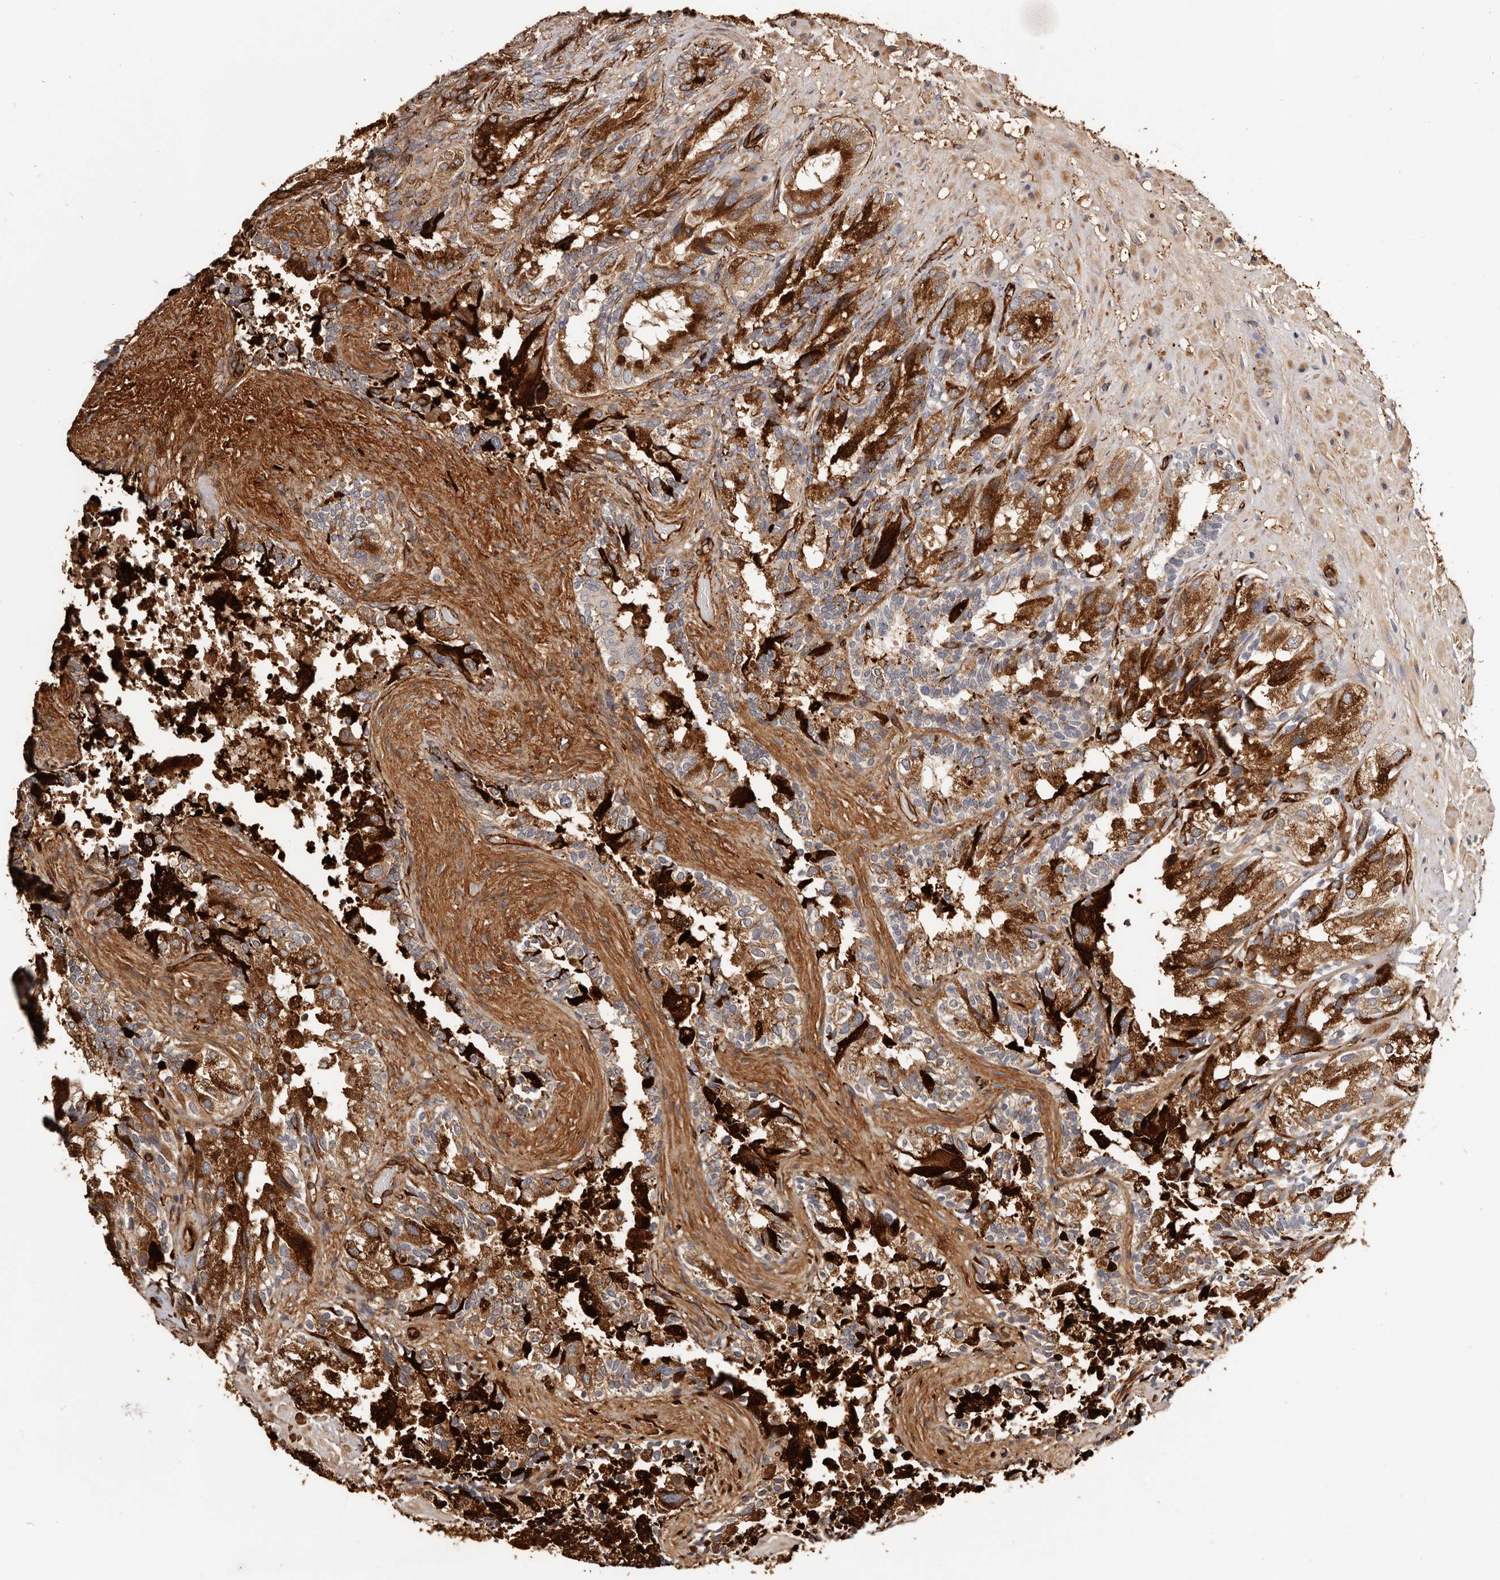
{"staining": {"intensity": "strong", "quantity": ">75%", "location": "cytoplasmic/membranous"}, "tissue": "seminal vesicle", "cell_type": "Glandular cells", "image_type": "normal", "snomed": [{"axis": "morphology", "description": "Normal tissue, NOS"}, {"axis": "topography", "description": "Seminal veicle"}, {"axis": "topography", "description": "Peripheral nerve tissue"}], "caption": "Immunohistochemical staining of unremarkable human seminal vesicle shows high levels of strong cytoplasmic/membranous positivity in approximately >75% of glandular cells. (IHC, brightfield microscopy, high magnification).", "gene": "ZNF557", "patient": {"sex": "male", "age": 63}}